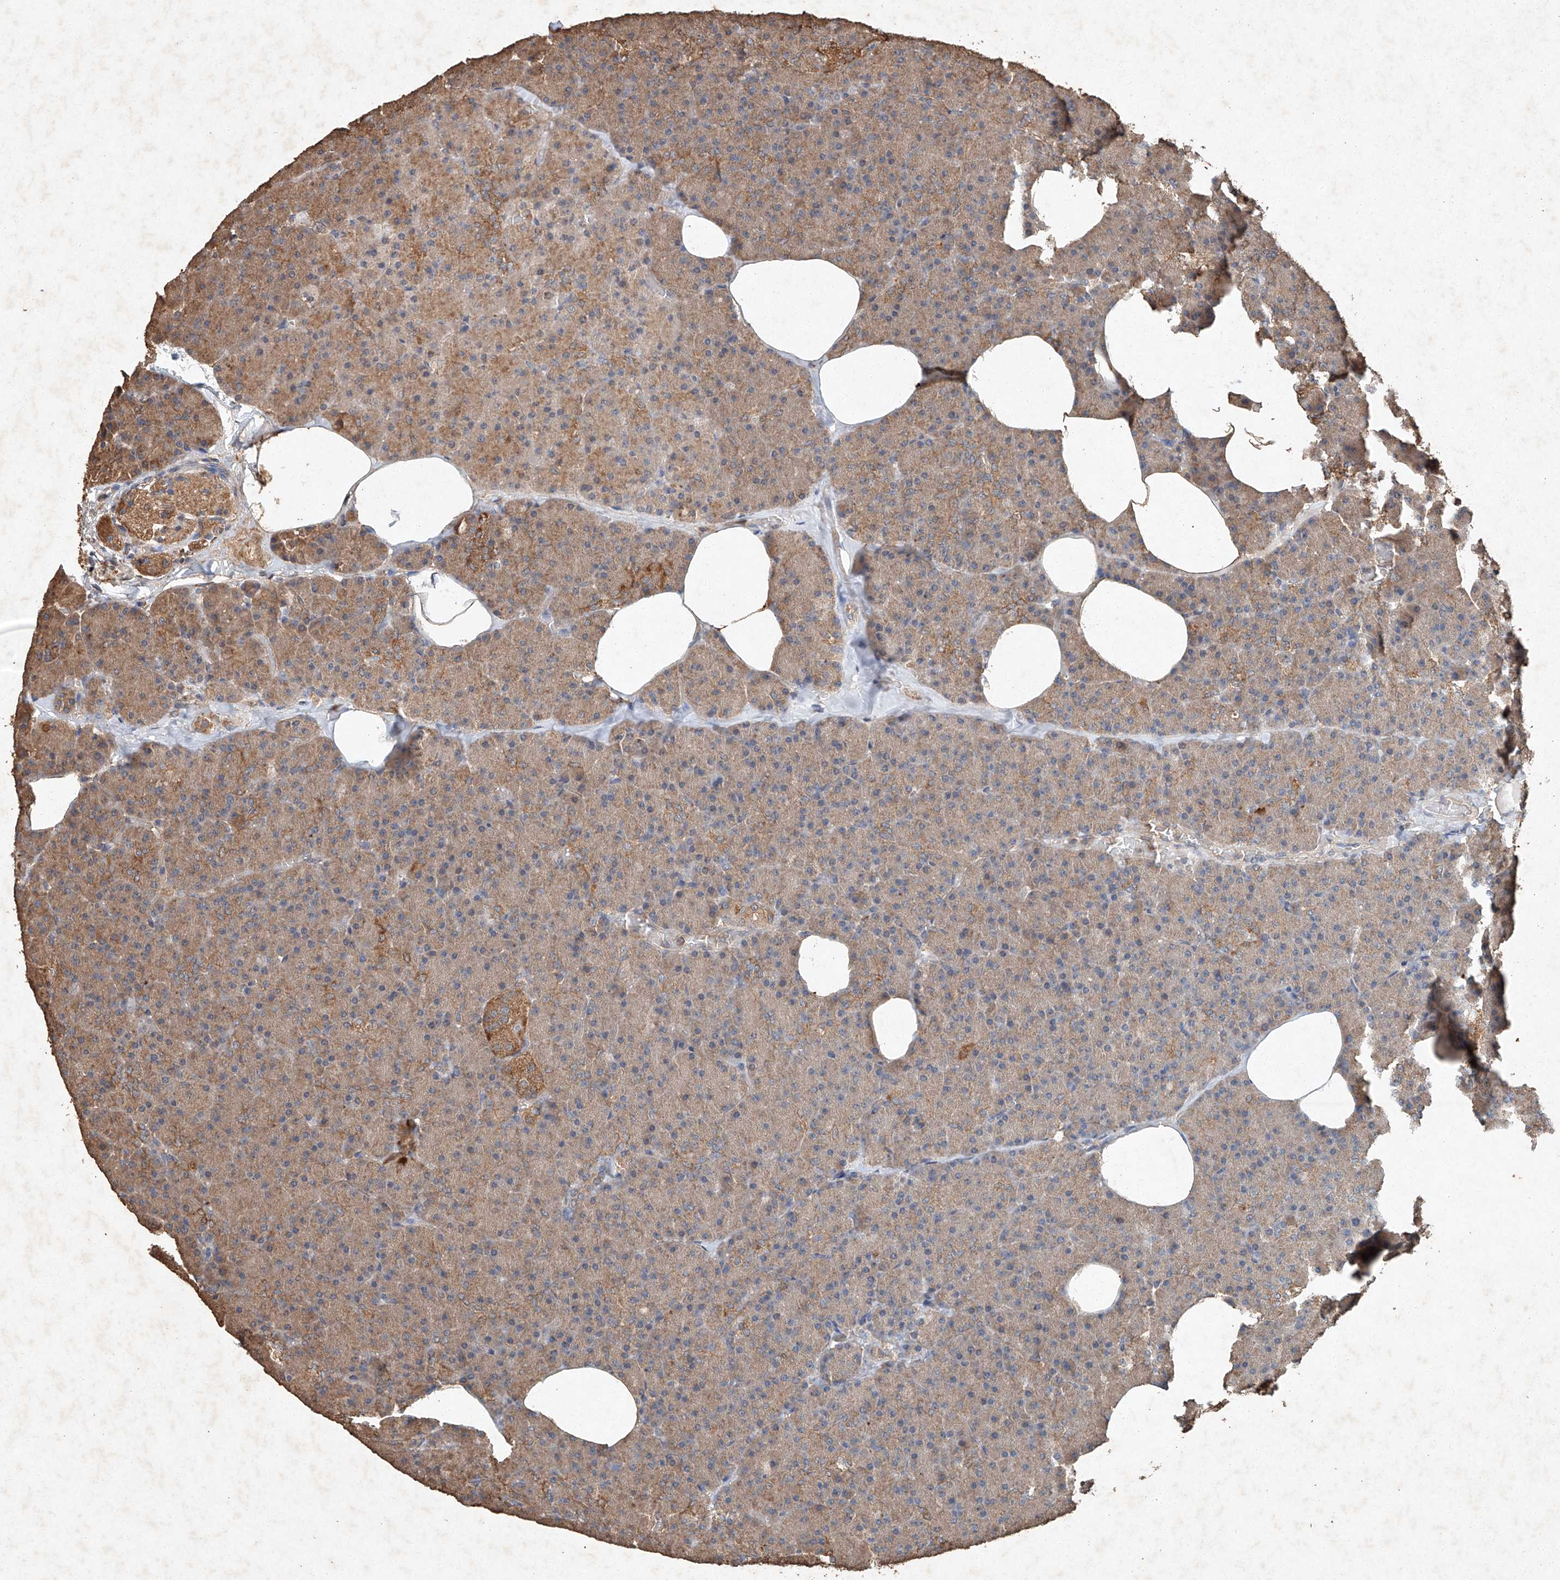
{"staining": {"intensity": "moderate", "quantity": "<25%", "location": "cytoplasmic/membranous"}, "tissue": "pancreas", "cell_type": "Exocrine glandular cells", "image_type": "normal", "snomed": [{"axis": "morphology", "description": "Normal tissue, NOS"}, {"axis": "morphology", "description": "Carcinoid, malignant, NOS"}, {"axis": "topography", "description": "Pancreas"}], "caption": "Immunohistochemical staining of benign human pancreas displays <25% levels of moderate cytoplasmic/membranous protein staining in approximately <25% of exocrine glandular cells.", "gene": "STK3", "patient": {"sex": "female", "age": 35}}